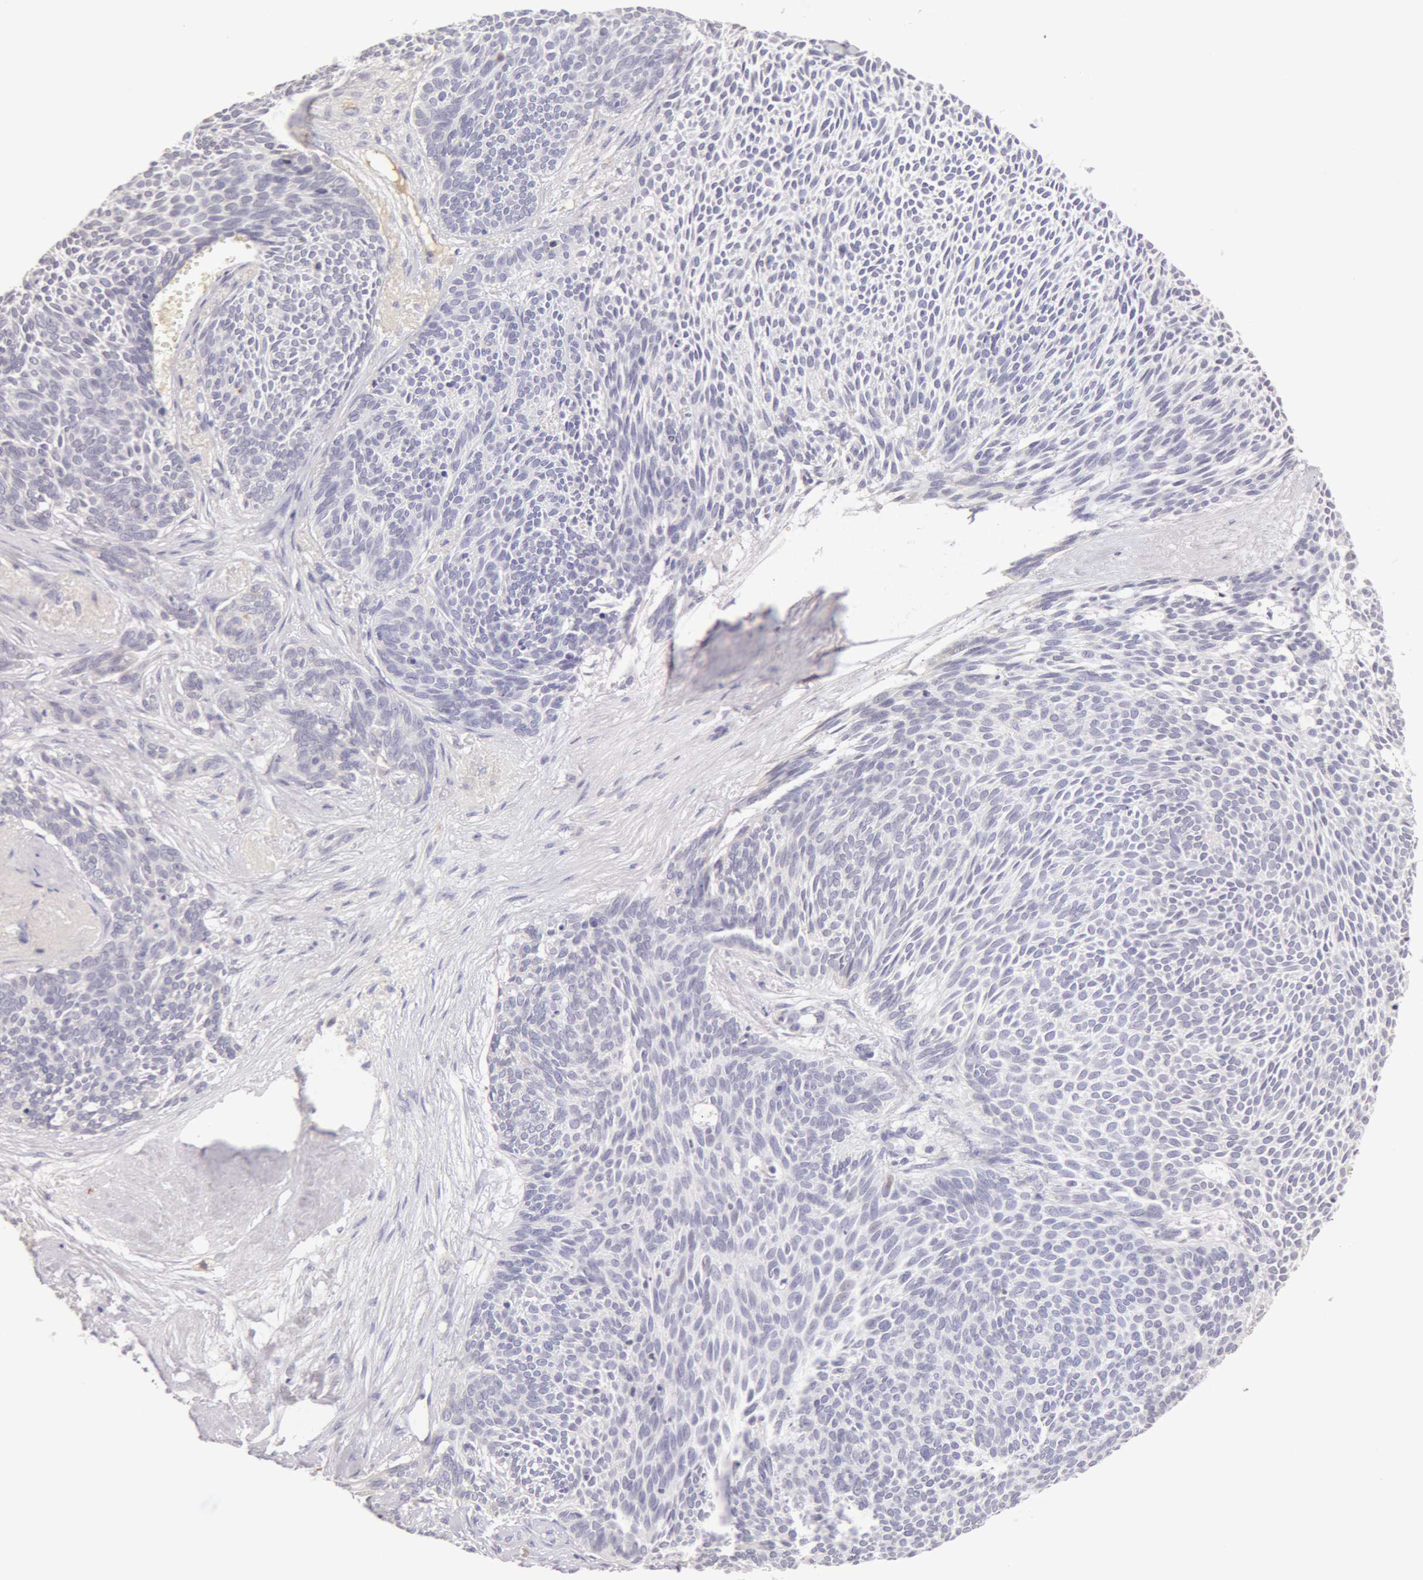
{"staining": {"intensity": "negative", "quantity": "none", "location": "none"}, "tissue": "skin cancer", "cell_type": "Tumor cells", "image_type": "cancer", "snomed": [{"axis": "morphology", "description": "Basal cell carcinoma"}, {"axis": "topography", "description": "Skin"}], "caption": "This is an immunohistochemistry (IHC) photomicrograph of skin cancer (basal cell carcinoma). There is no expression in tumor cells.", "gene": "AHSG", "patient": {"sex": "male", "age": 84}}